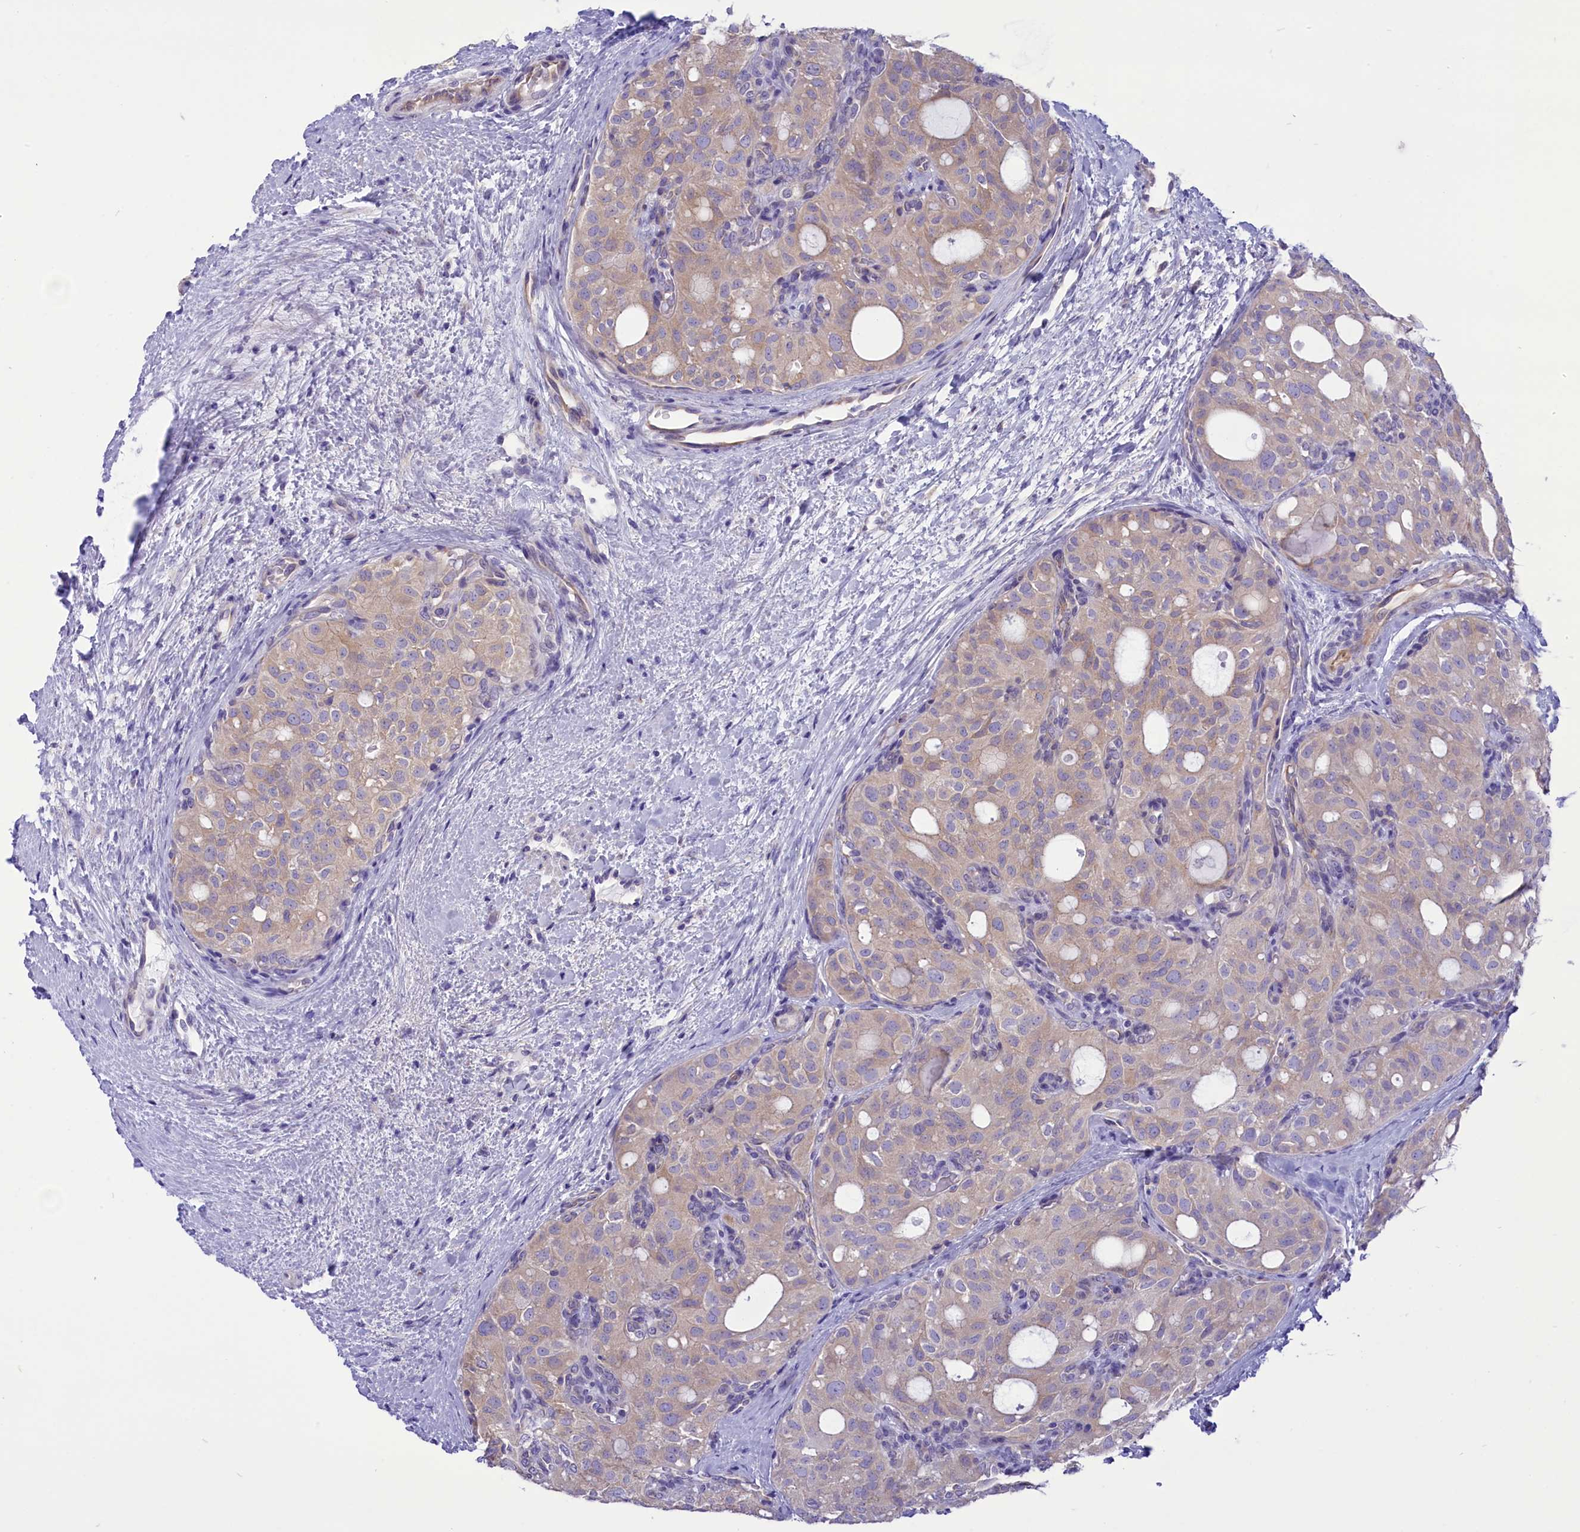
{"staining": {"intensity": "negative", "quantity": "none", "location": "none"}, "tissue": "thyroid cancer", "cell_type": "Tumor cells", "image_type": "cancer", "snomed": [{"axis": "morphology", "description": "Follicular adenoma carcinoma, NOS"}, {"axis": "topography", "description": "Thyroid gland"}], "caption": "High magnification brightfield microscopy of thyroid cancer (follicular adenoma carcinoma) stained with DAB (brown) and counterstained with hematoxylin (blue): tumor cells show no significant positivity.", "gene": "DCAF16", "patient": {"sex": "male", "age": 75}}